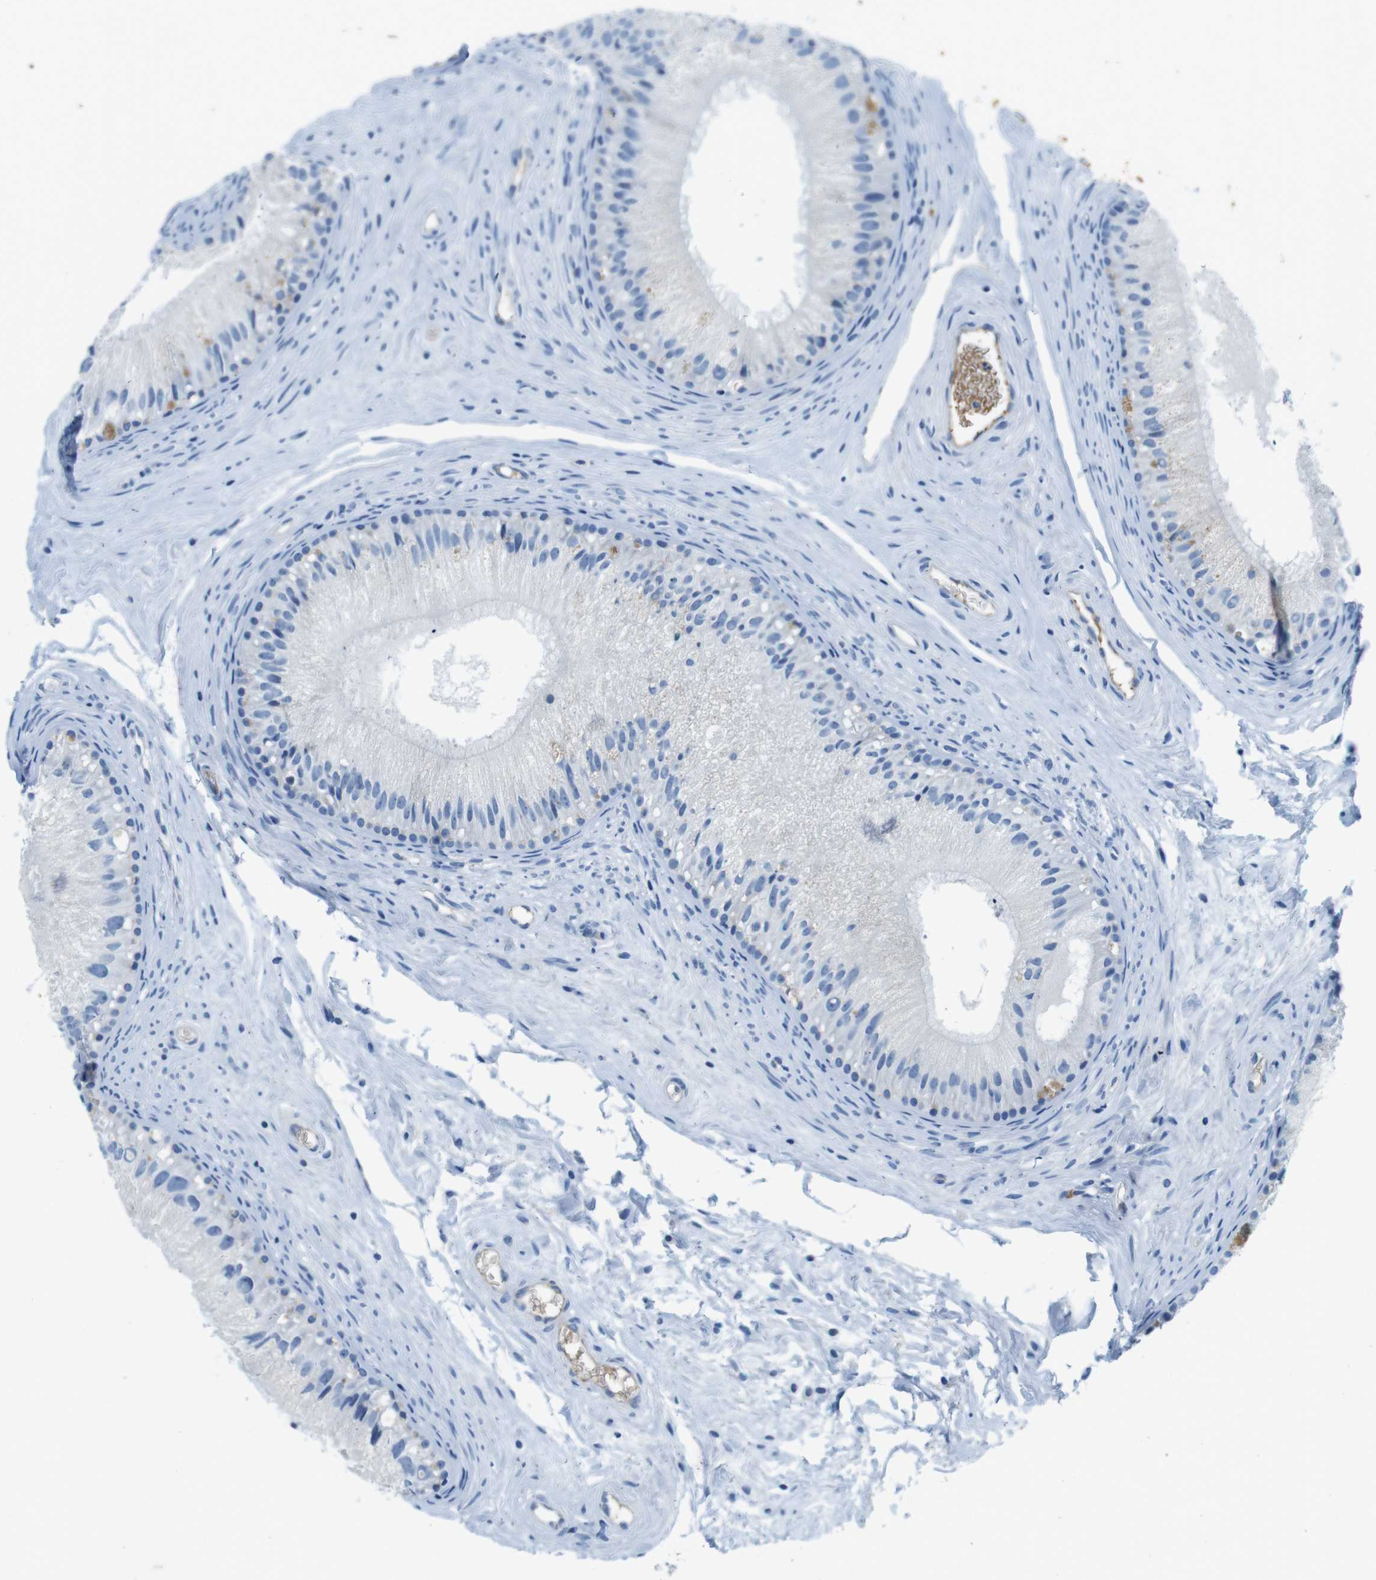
{"staining": {"intensity": "negative", "quantity": "none", "location": "none"}, "tissue": "epididymis", "cell_type": "Glandular cells", "image_type": "normal", "snomed": [{"axis": "morphology", "description": "Normal tissue, NOS"}, {"axis": "topography", "description": "Epididymis"}], "caption": "The histopathology image shows no staining of glandular cells in normal epididymis.", "gene": "IGHD", "patient": {"sex": "male", "age": 56}}